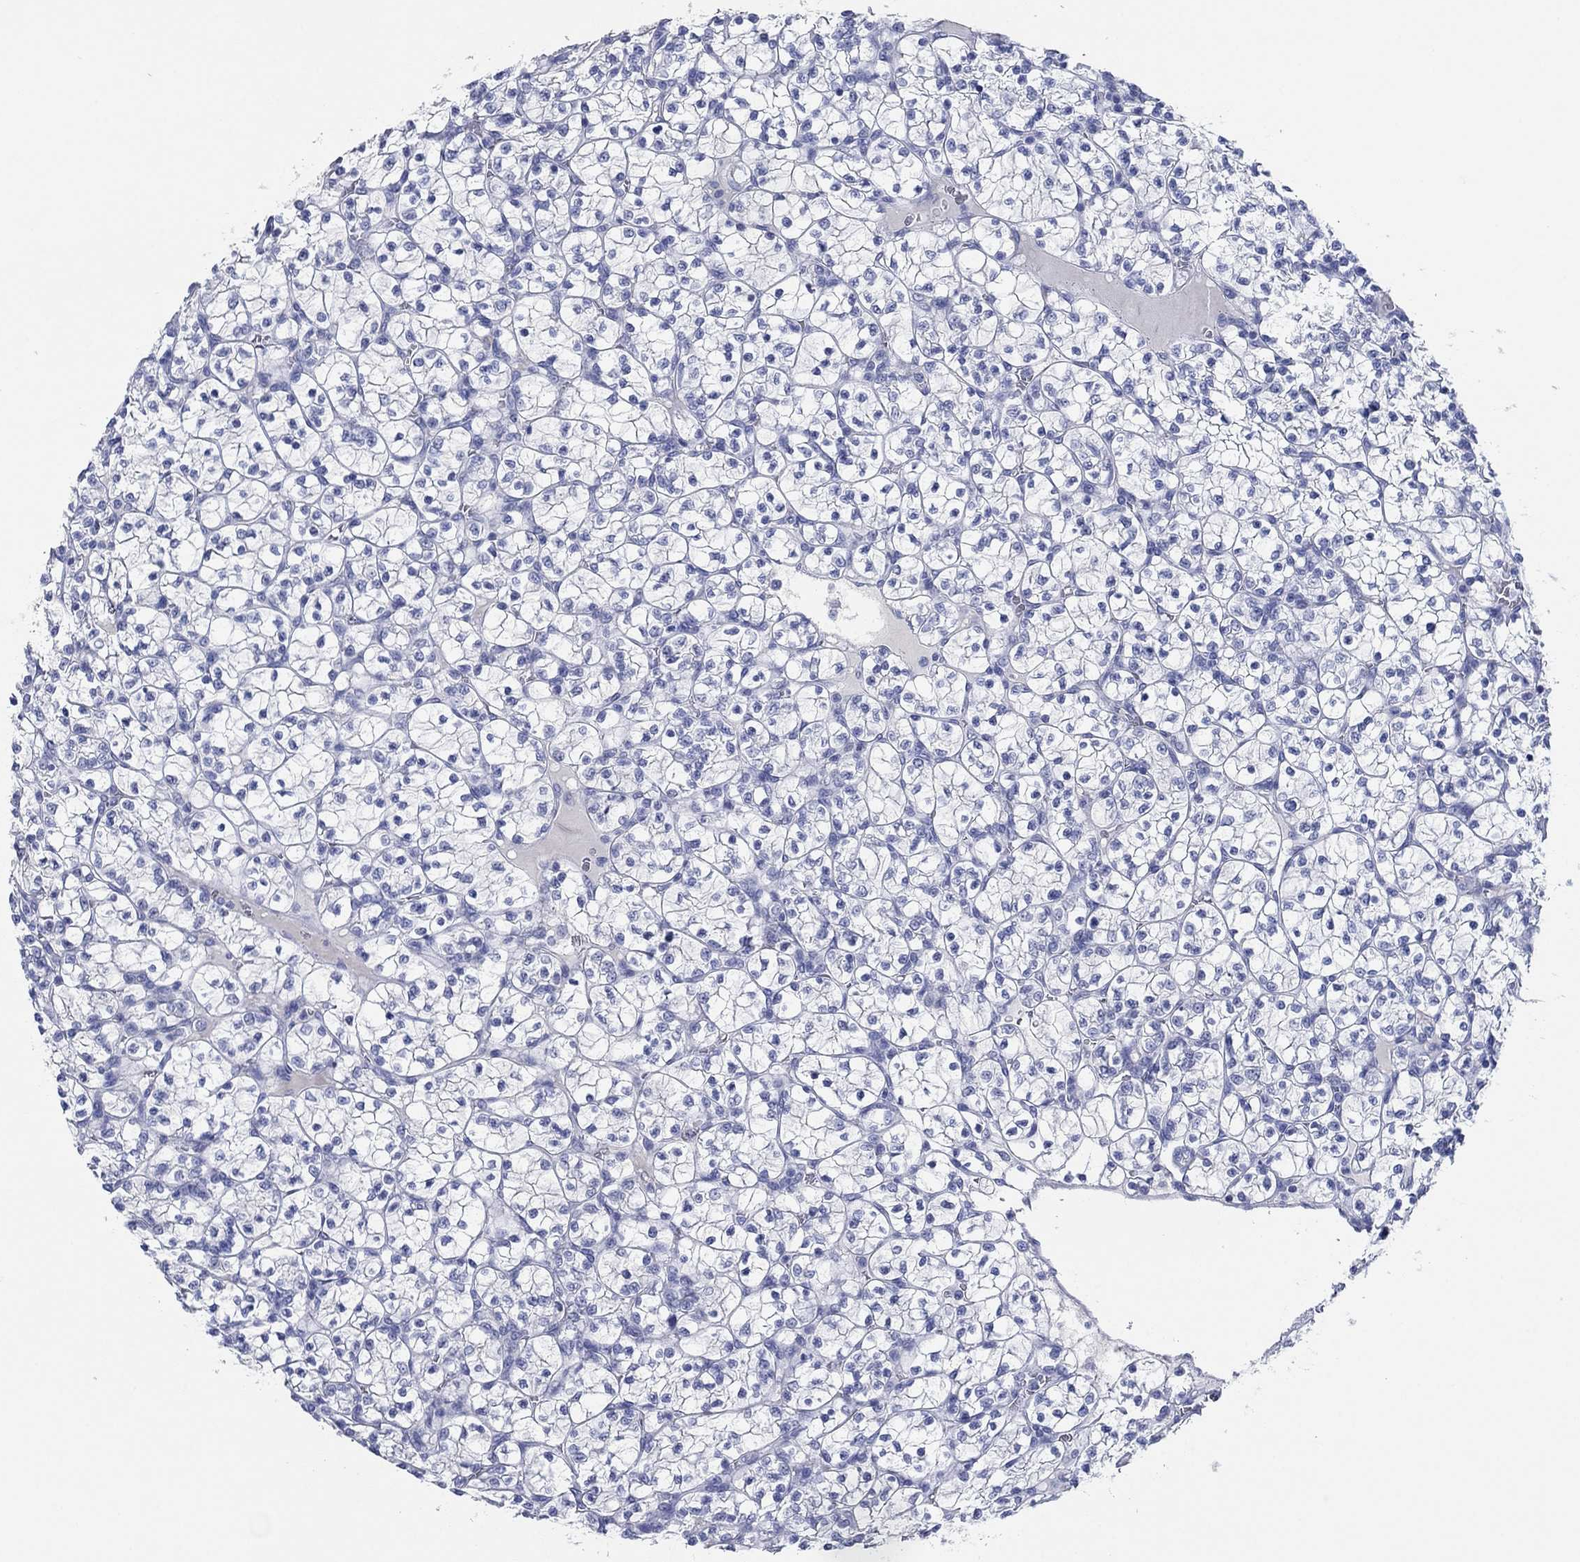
{"staining": {"intensity": "negative", "quantity": "none", "location": "none"}, "tissue": "renal cancer", "cell_type": "Tumor cells", "image_type": "cancer", "snomed": [{"axis": "morphology", "description": "Adenocarcinoma, NOS"}, {"axis": "topography", "description": "Kidney"}], "caption": "This is an IHC micrograph of human renal adenocarcinoma. There is no expression in tumor cells.", "gene": "POU5F1", "patient": {"sex": "female", "age": 89}}